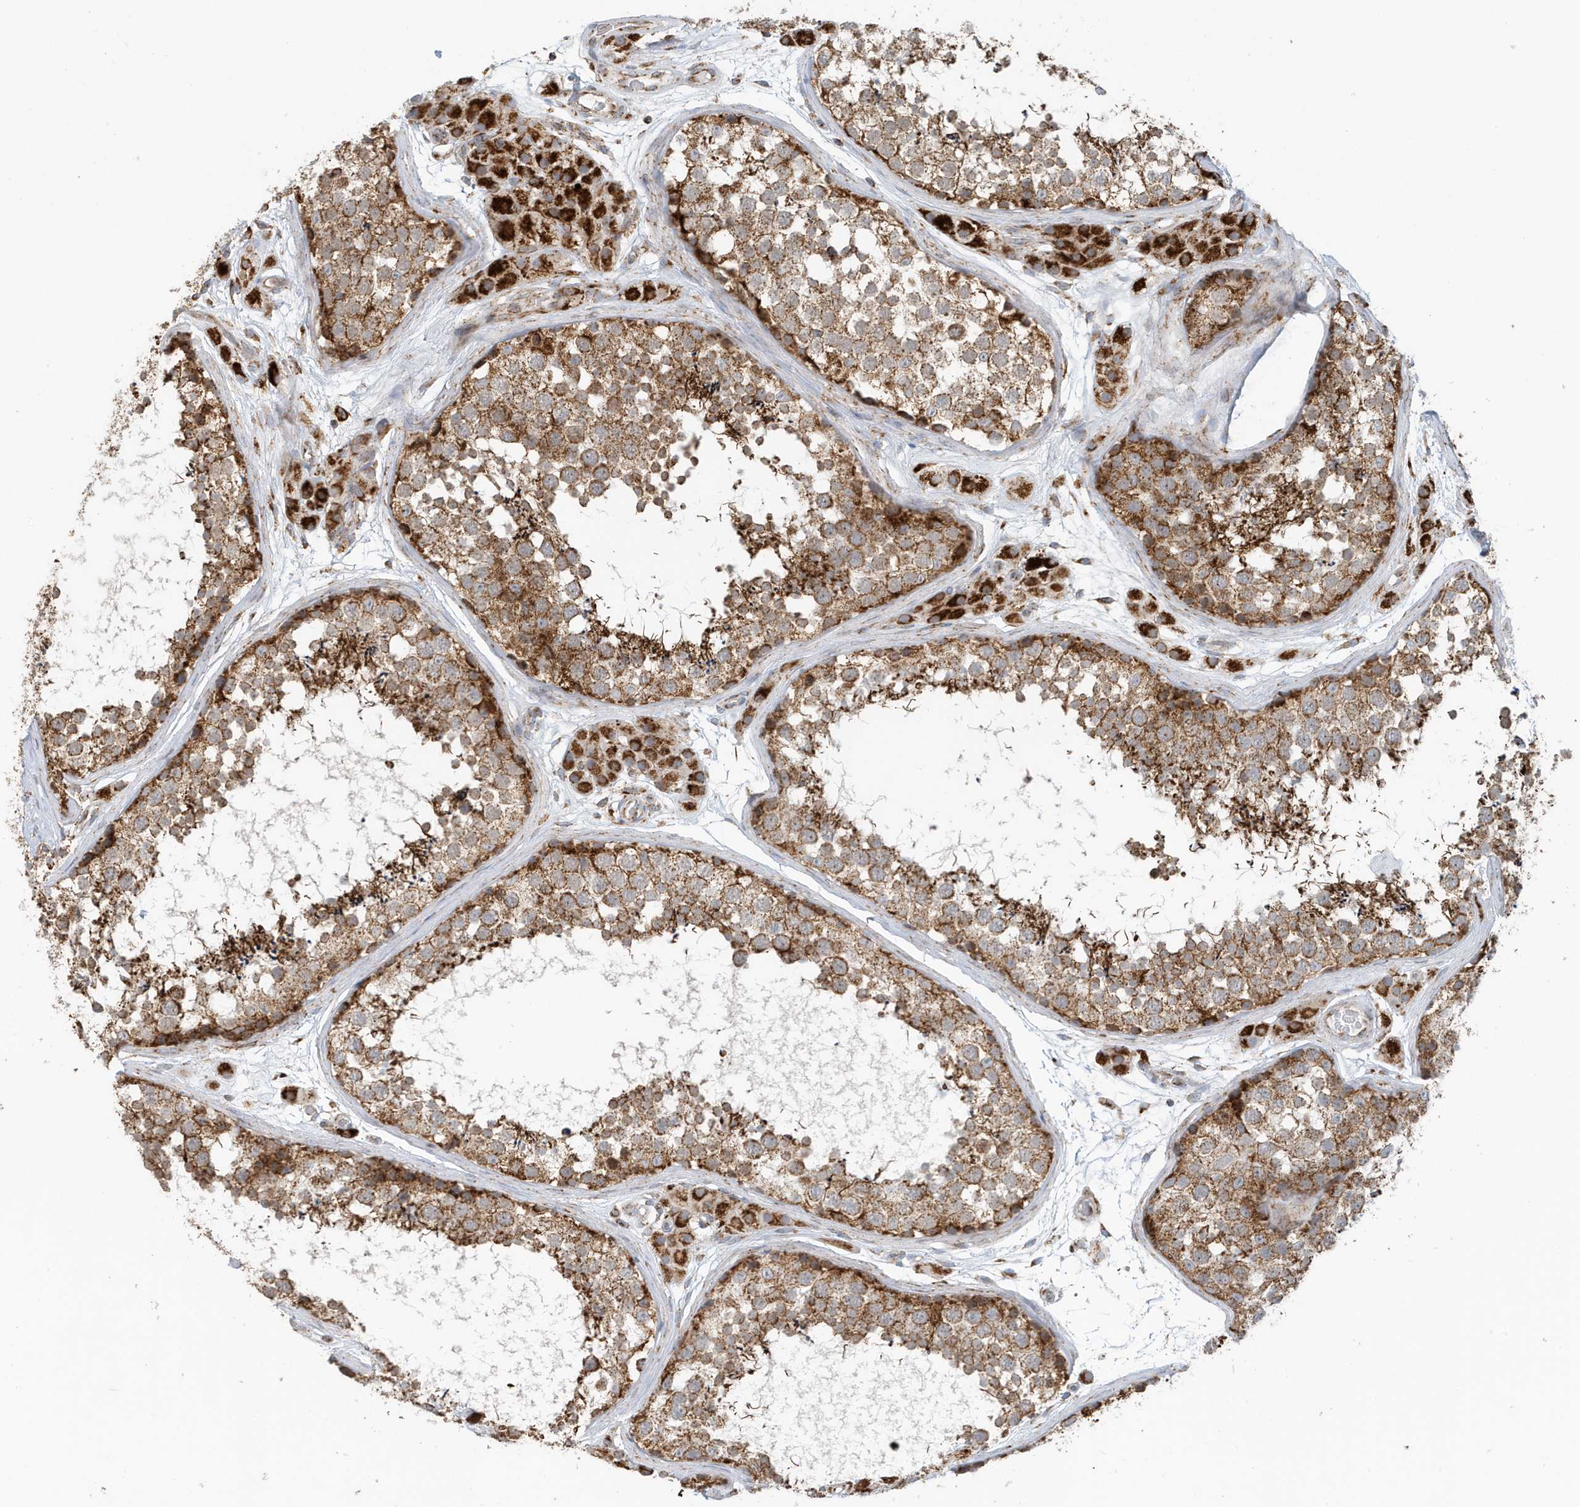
{"staining": {"intensity": "moderate", "quantity": ">75%", "location": "cytoplasmic/membranous"}, "tissue": "testis", "cell_type": "Cells in seminiferous ducts", "image_type": "normal", "snomed": [{"axis": "morphology", "description": "Normal tissue, NOS"}, {"axis": "topography", "description": "Testis"}], "caption": "Immunohistochemistry (IHC) histopathology image of unremarkable testis: testis stained using immunohistochemistry (IHC) demonstrates medium levels of moderate protein expression localized specifically in the cytoplasmic/membranous of cells in seminiferous ducts, appearing as a cytoplasmic/membranous brown color.", "gene": "MAN1A1", "patient": {"sex": "male", "age": 56}}